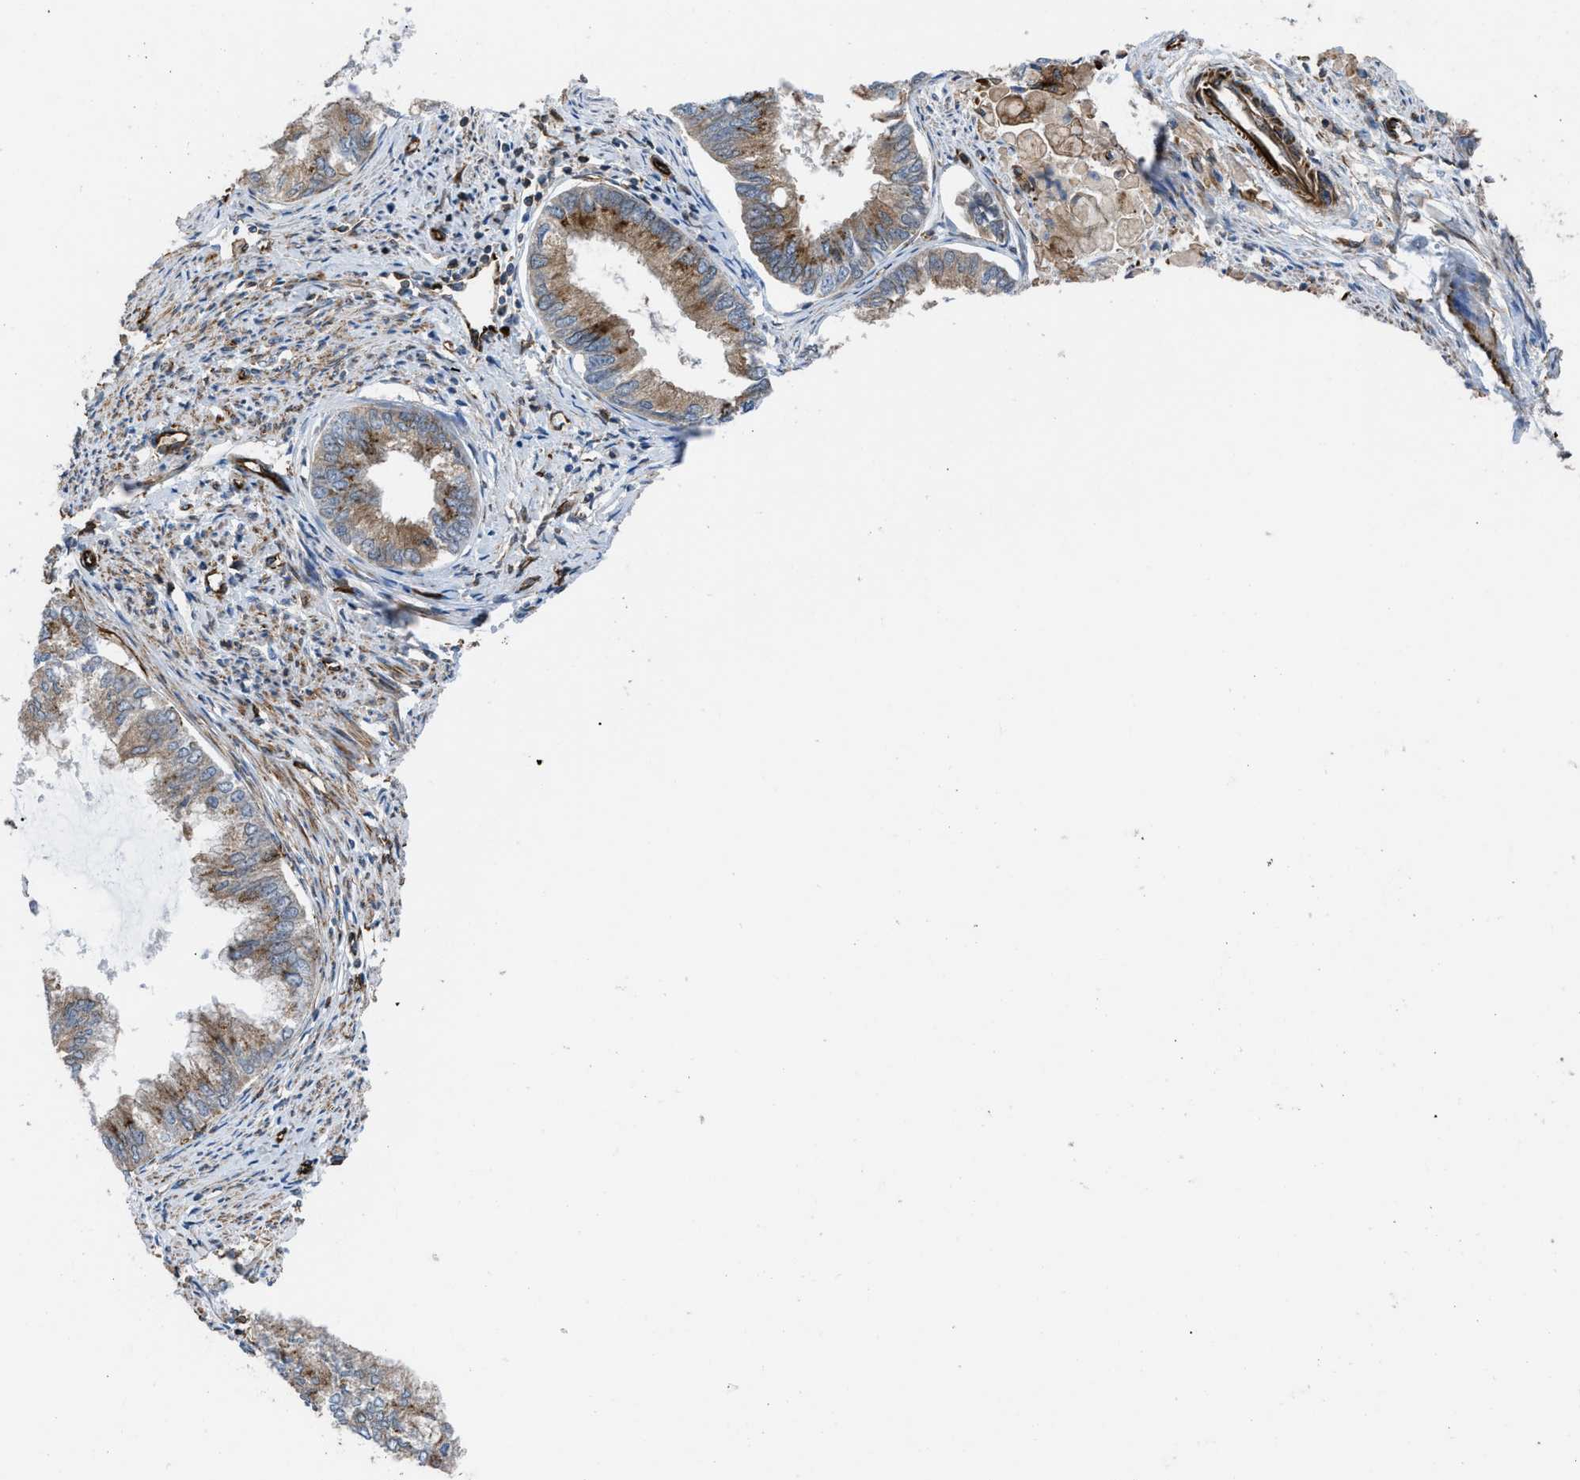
{"staining": {"intensity": "moderate", "quantity": "25%-75%", "location": "cytoplasmic/membranous"}, "tissue": "endometrial cancer", "cell_type": "Tumor cells", "image_type": "cancer", "snomed": [{"axis": "morphology", "description": "Adenocarcinoma, NOS"}, {"axis": "topography", "description": "Endometrium"}], "caption": "Endometrial cancer (adenocarcinoma) was stained to show a protein in brown. There is medium levels of moderate cytoplasmic/membranous staining in about 25%-75% of tumor cells.", "gene": "PTPRE", "patient": {"sex": "female", "age": 86}}